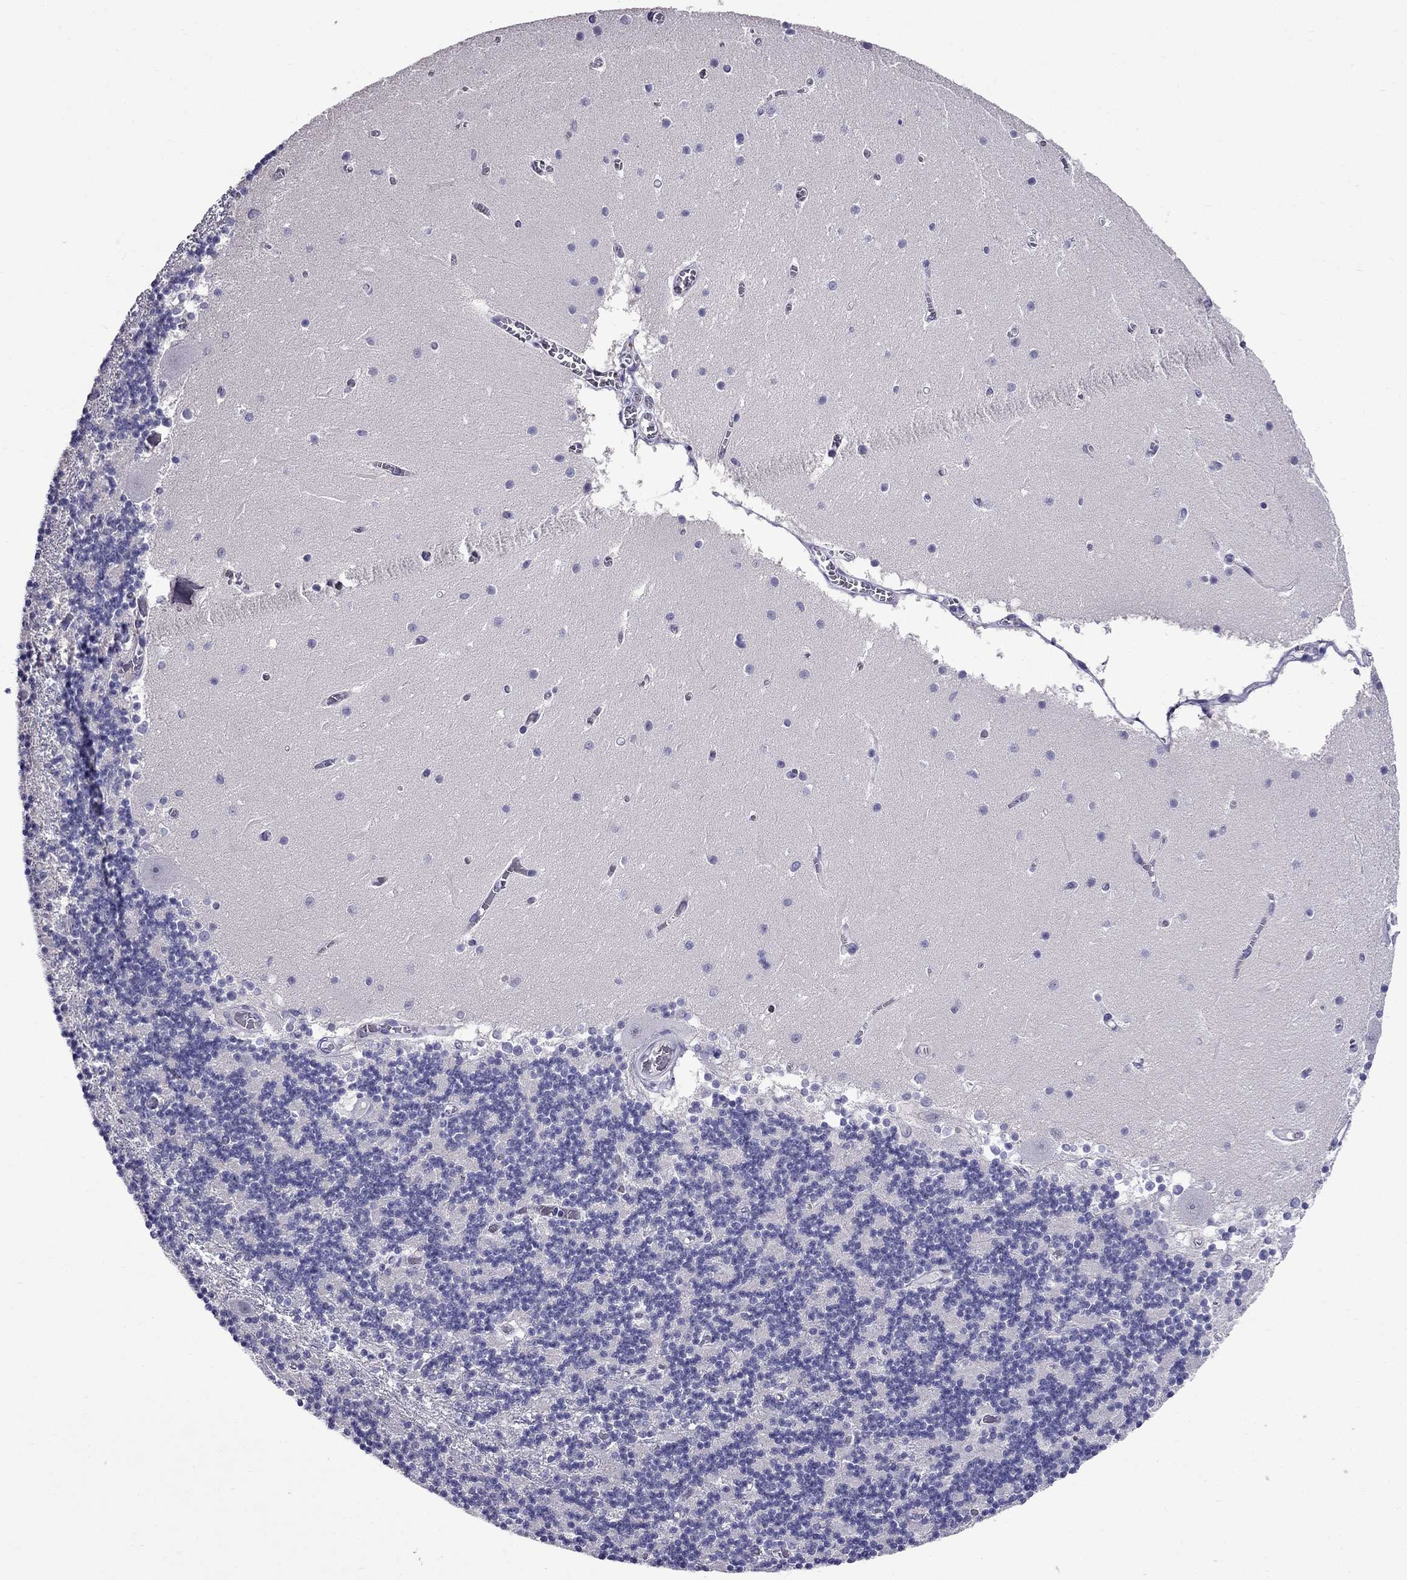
{"staining": {"intensity": "negative", "quantity": "none", "location": "none"}, "tissue": "cerebellum", "cell_type": "Cells in granular layer", "image_type": "normal", "snomed": [{"axis": "morphology", "description": "Normal tissue, NOS"}, {"axis": "topography", "description": "Cerebellum"}], "caption": "Cerebellum was stained to show a protein in brown. There is no significant positivity in cells in granular layer. Brightfield microscopy of IHC stained with DAB (brown) and hematoxylin (blue), captured at high magnification.", "gene": "OLFM4", "patient": {"sex": "female", "age": 28}}